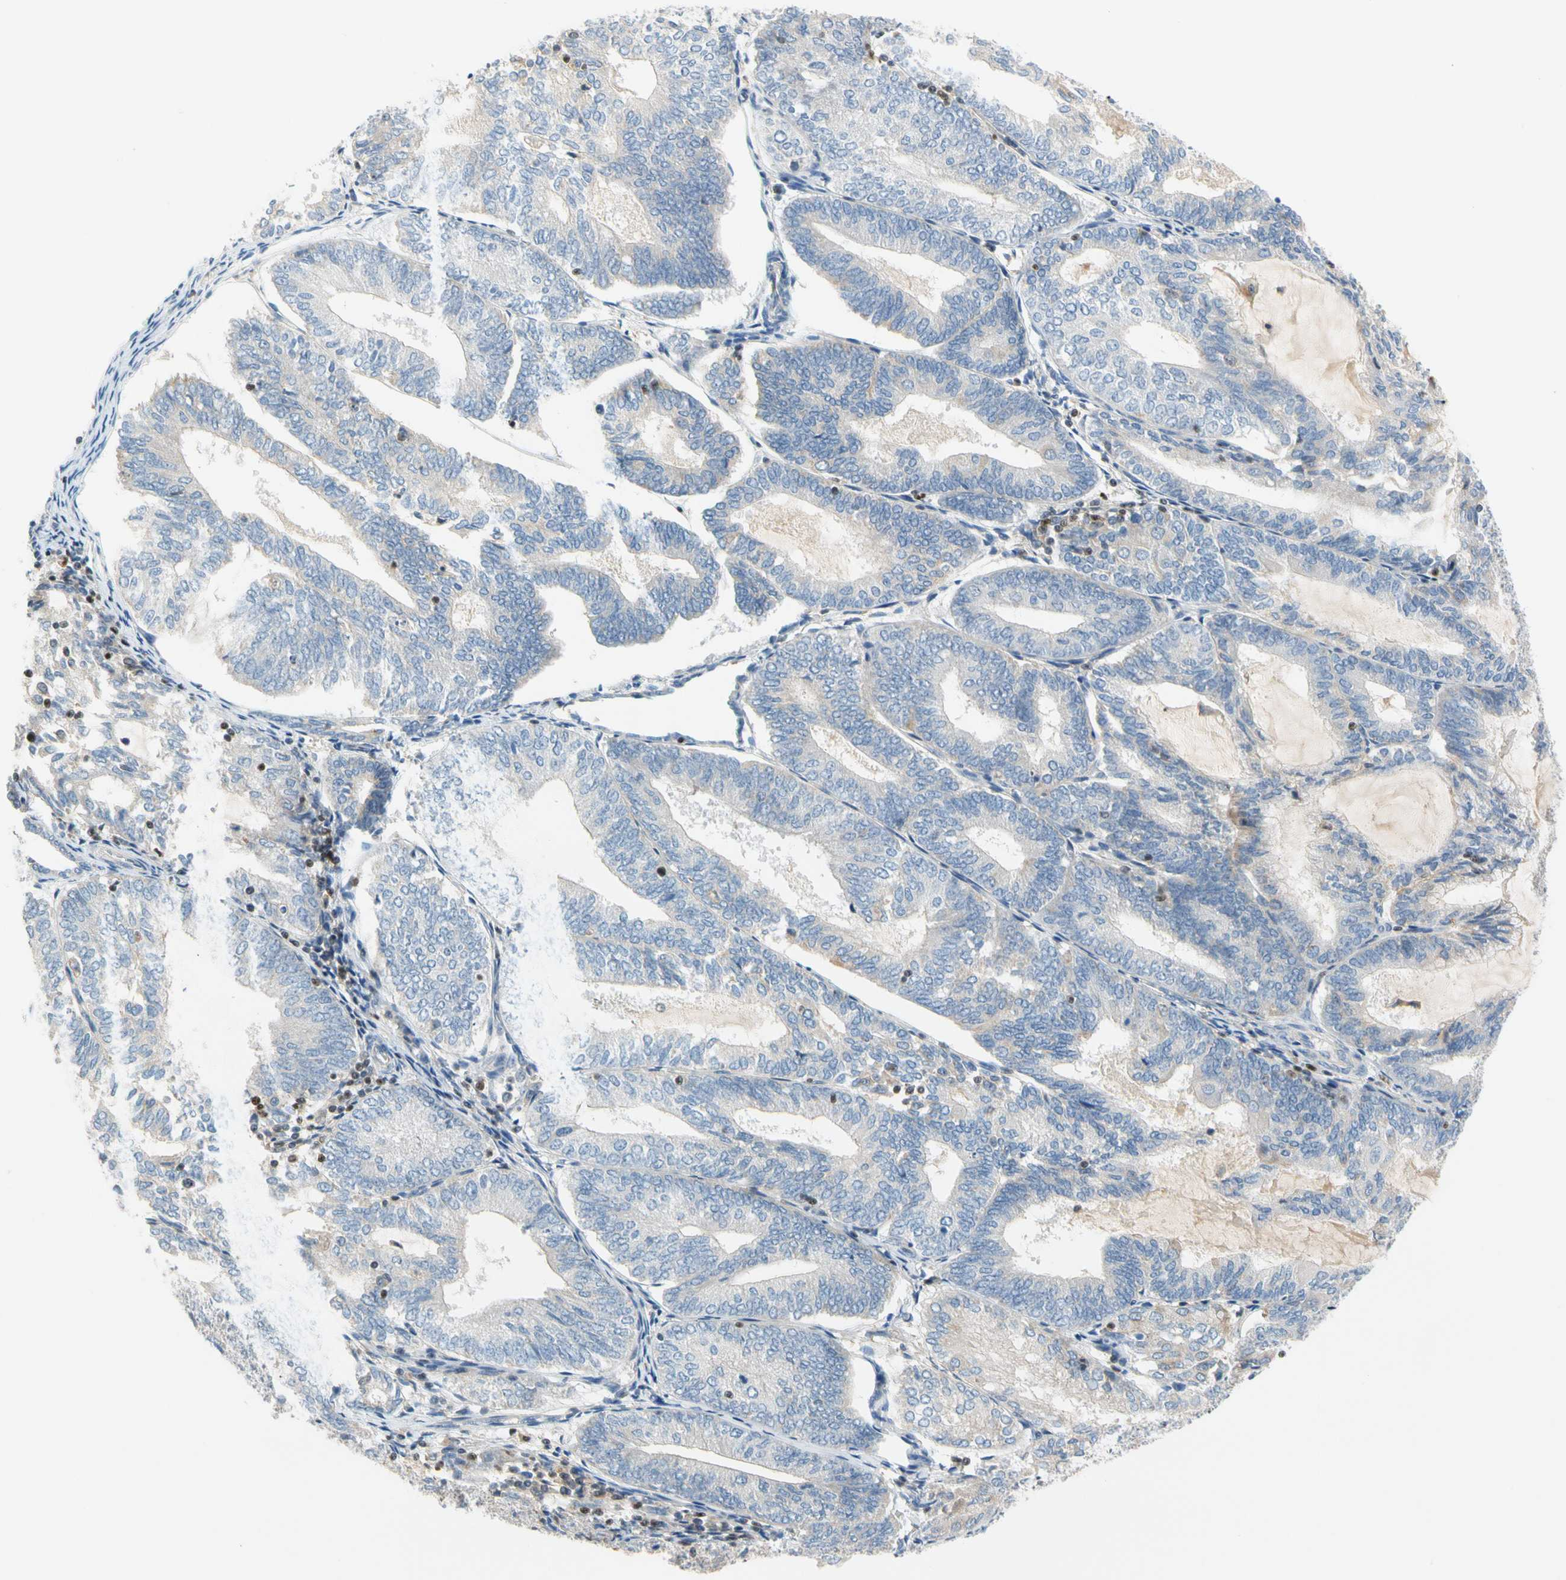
{"staining": {"intensity": "negative", "quantity": "none", "location": "none"}, "tissue": "endometrial cancer", "cell_type": "Tumor cells", "image_type": "cancer", "snomed": [{"axis": "morphology", "description": "Adenocarcinoma, NOS"}, {"axis": "topography", "description": "Endometrium"}], "caption": "The image shows no significant expression in tumor cells of endometrial cancer. Brightfield microscopy of immunohistochemistry stained with DAB (brown) and hematoxylin (blue), captured at high magnification.", "gene": "SP140", "patient": {"sex": "female", "age": 81}}